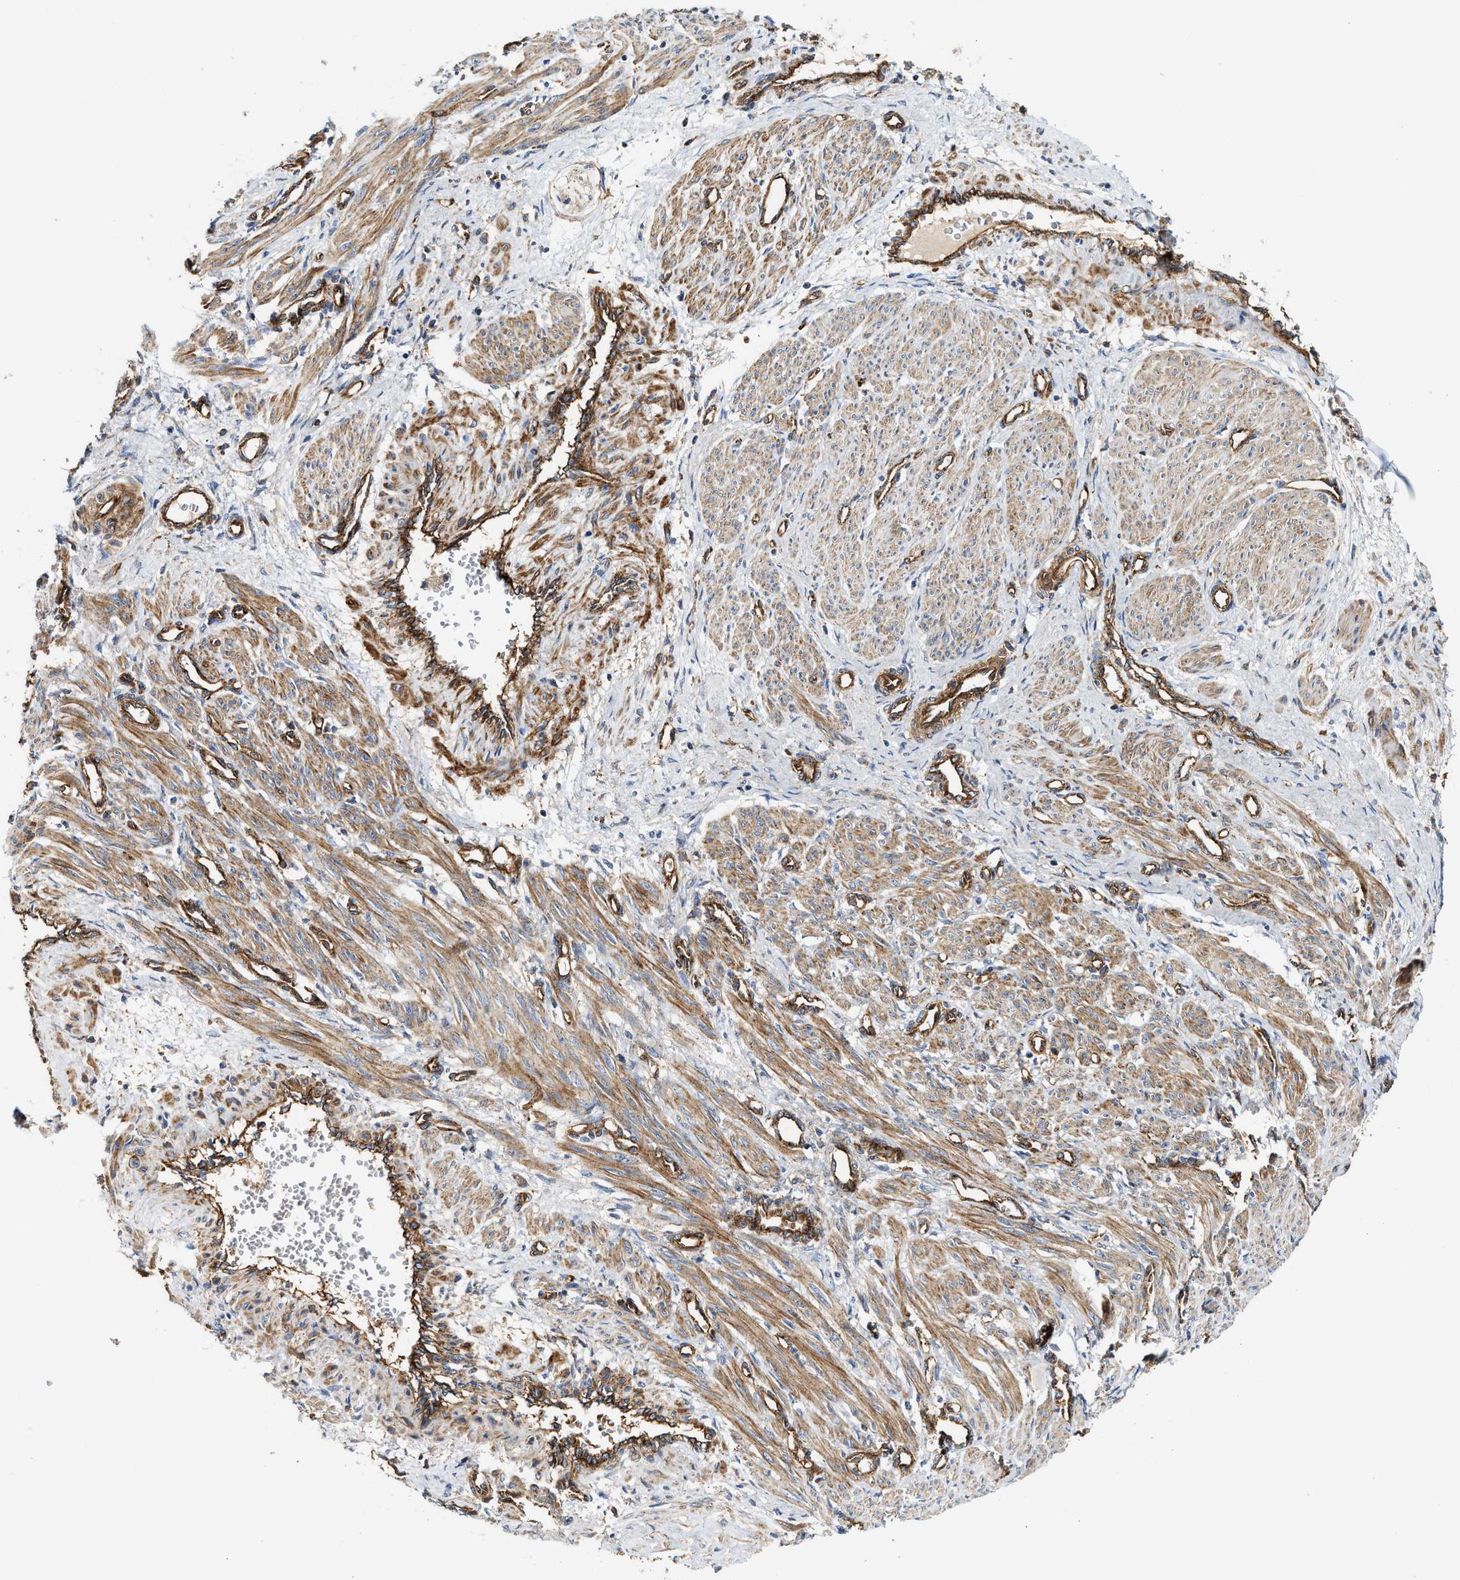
{"staining": {"intensity": "strong", "quantity": ">75%", "location": "cytoplasmic/membranous"}, "tissue": "smooth muscle", "cell_type": "Smooth muscle cells", "image_type": "normal", "snomed": [{"axis": "morphology", "description": "Normal tissue, NOS"}, {"axis": "topography", "description": "Endometrium"}], "caption": "IHC of normal smooth muscle shows high levels of strong cytoplasmic/membranous expression in about >75% of smooth muscle cells. The staining was performed using DAB to visualize the protein expression in brown, while the nuclei were stained in blue with hematoxylin (Magnification: 20x).", "gene": "HIP1", "patient": {"sex": "female", "age": 33}}